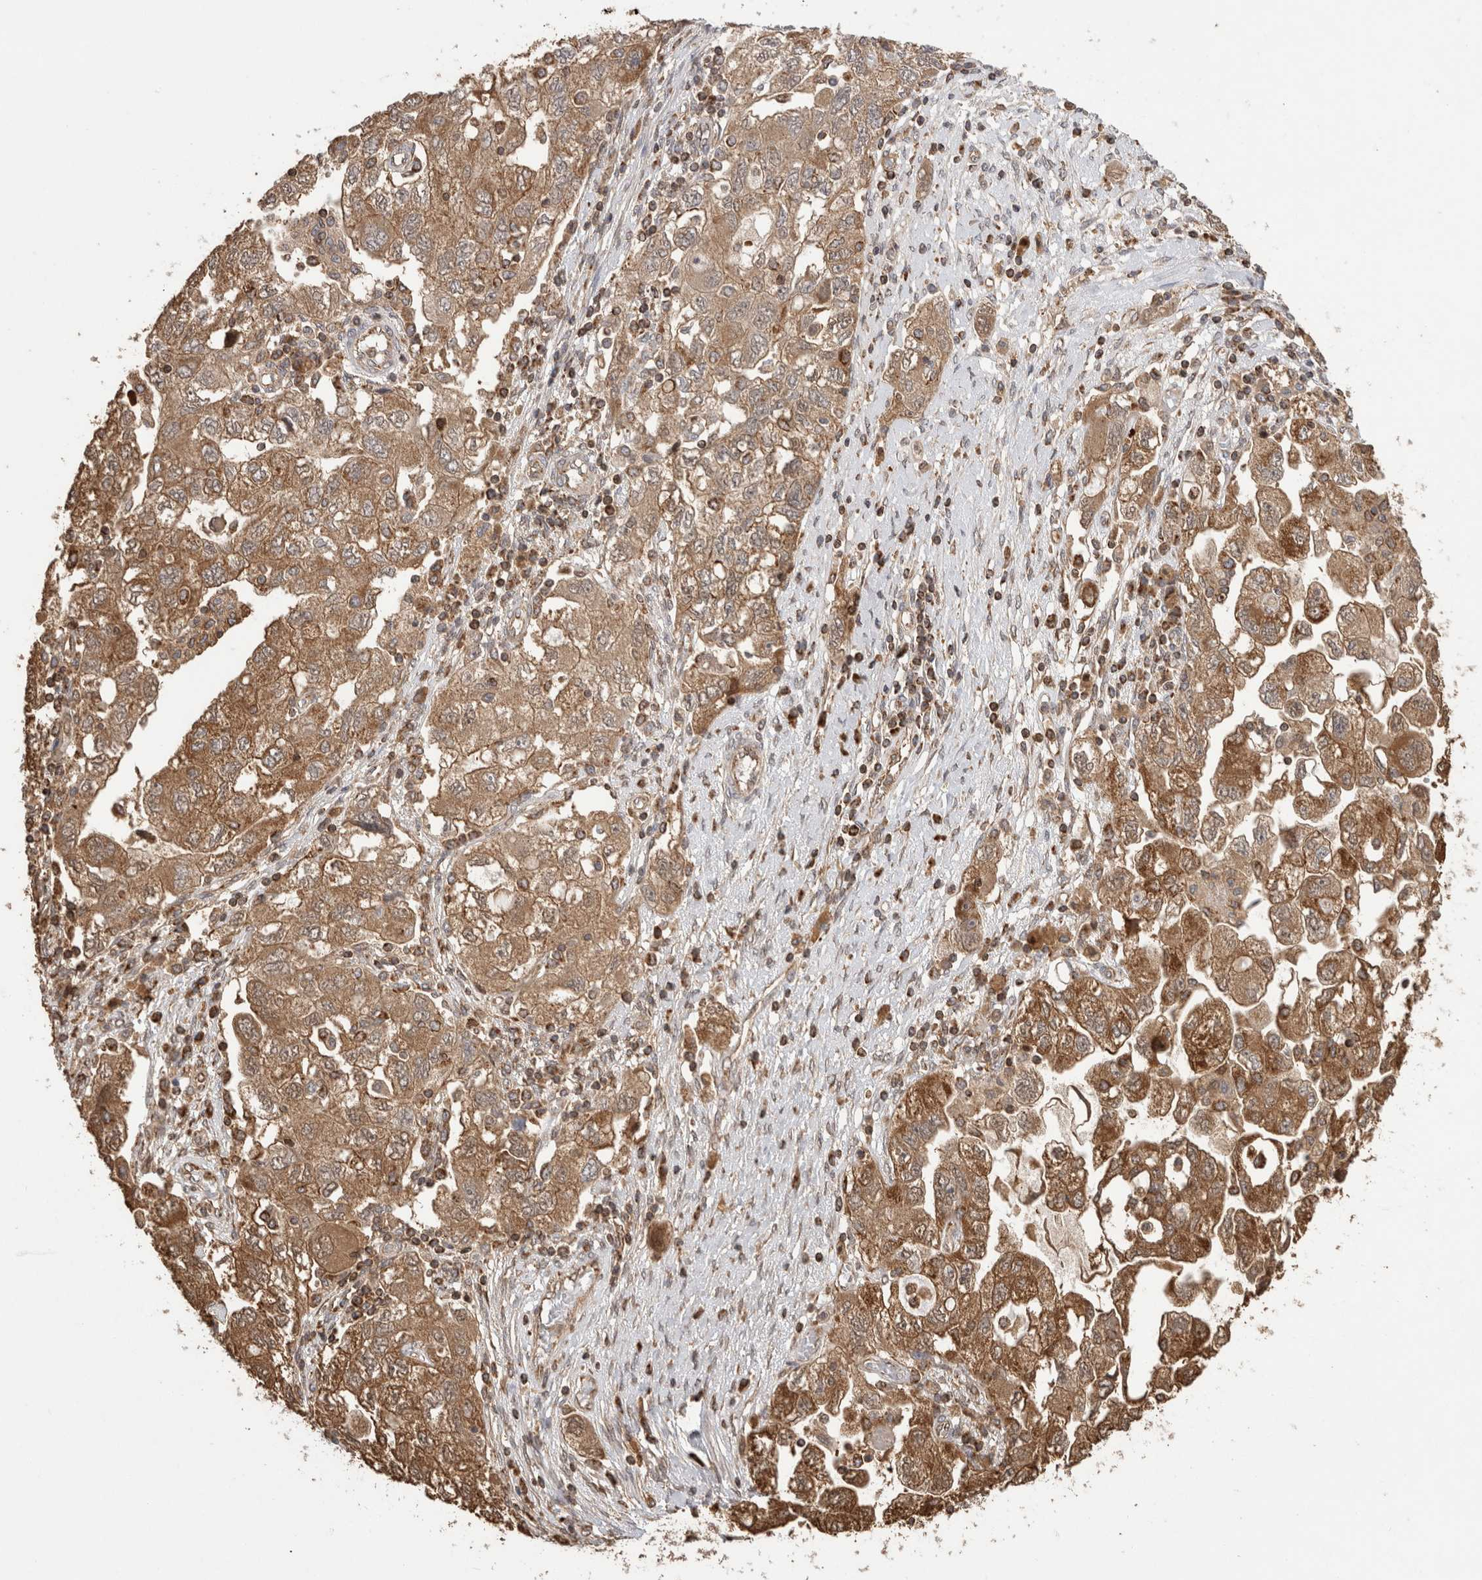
{"staining": {"intensity": "strong", "quantity": "25%-75%", "location": "cytoplasmic/membranous"}, "tissue": "ovarian cancer", "cell_type": "Tumor cells", "image_type": "cancer", "snomed": [{"axis": "morphology", "description": "Carcinoma, NOS"}, {"axis": "morphology", "description": "Cystadenocarcinoma, serous, NOS"}, {"axis": "topography", "description": "Ovary"}], "caption": "Tumor cells reveal high levels of strong cytoplasmic/membranous expression in approximately 25%-75% of cells in human ovarian cancer.", "gene": "IMMP2L", "patient": {"sex": "female", "age": 69}}